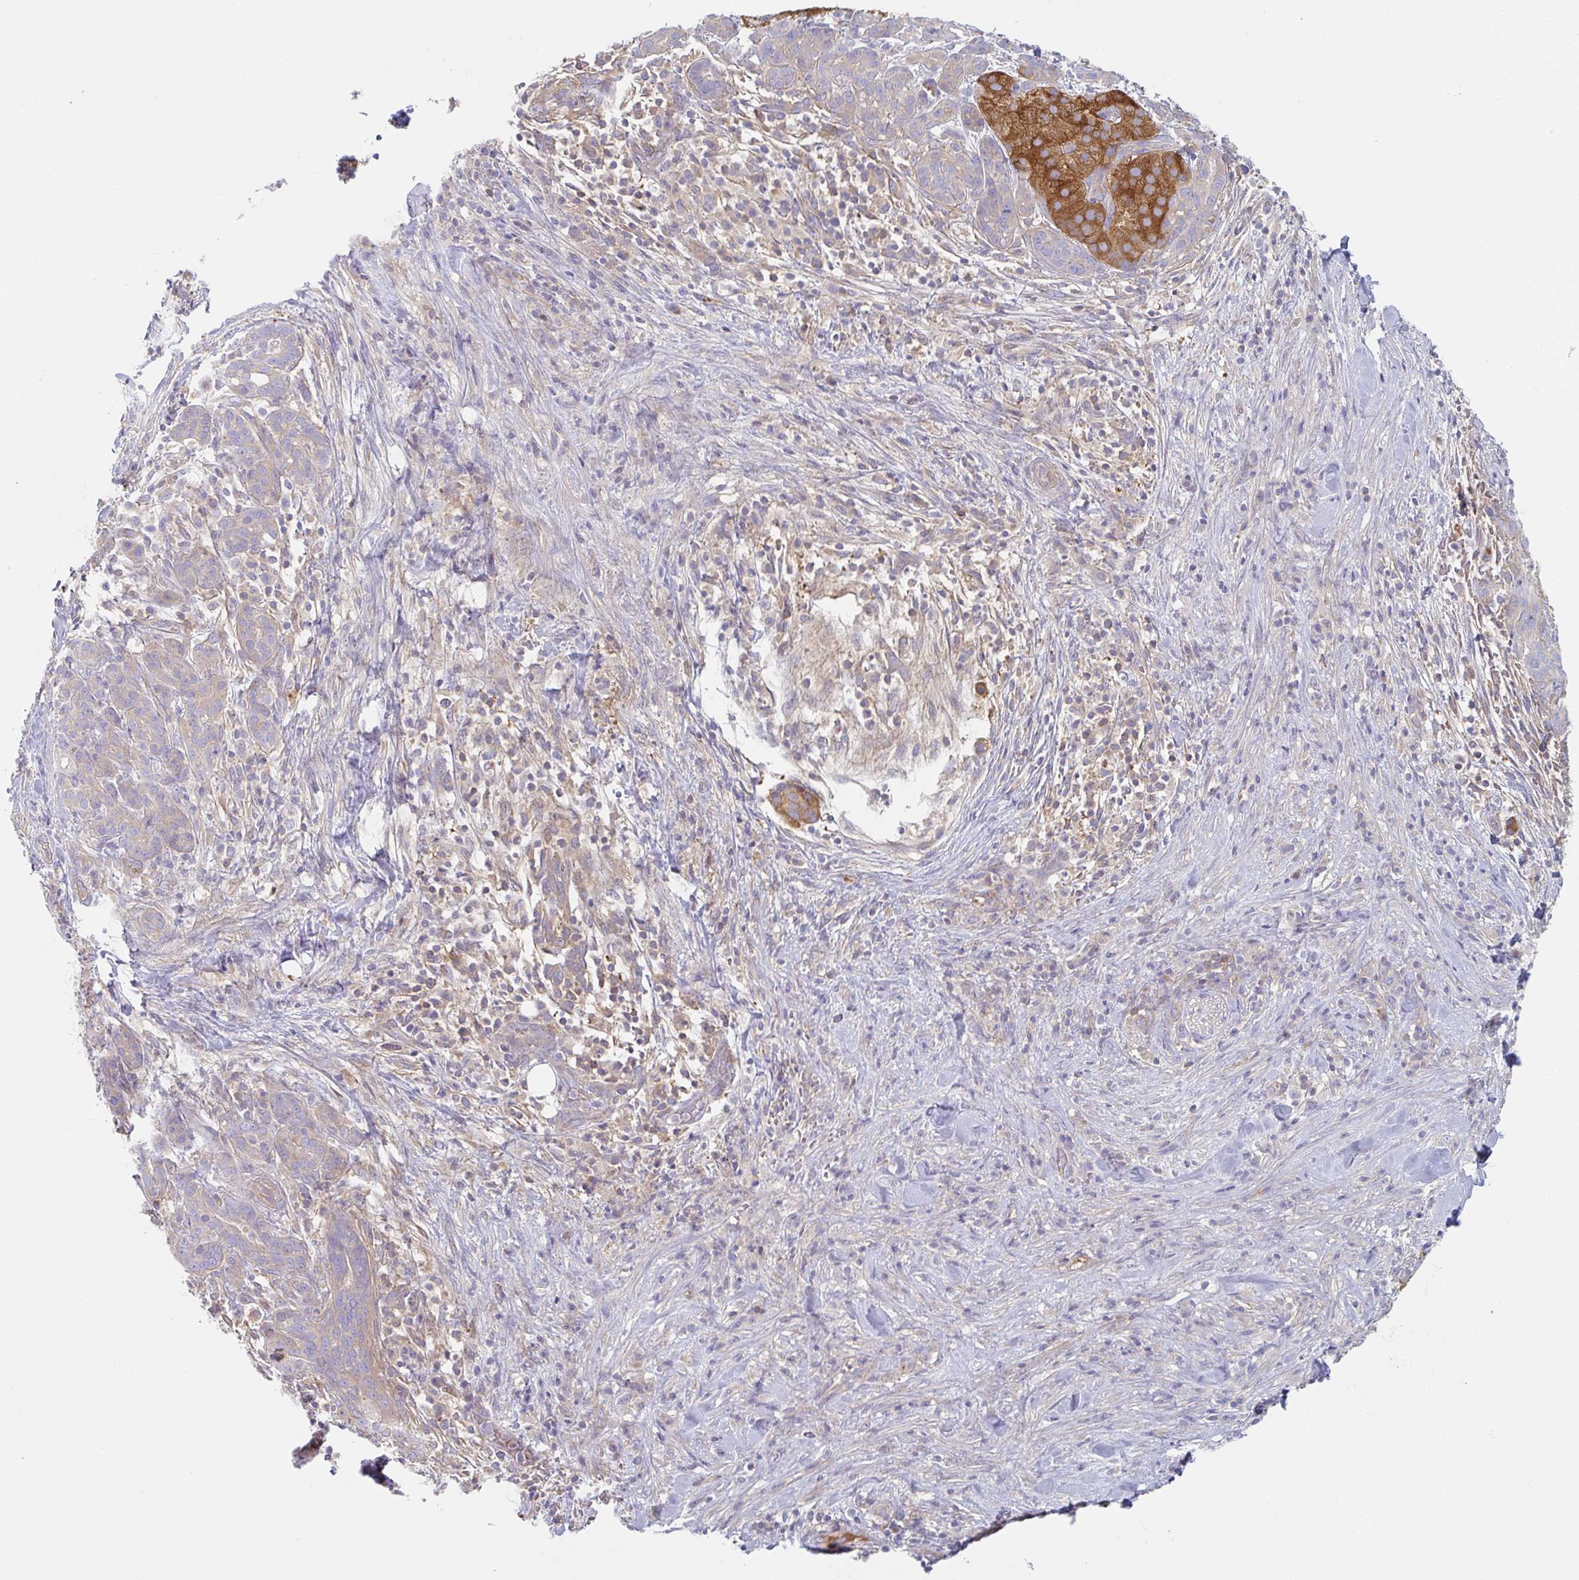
{"staining": {"intensity": "weak", "quantity": "<25%", "location": "cytoplasmic/membranous"}, "tissue": "pancreatic cancer", "cell_type": "Tumor cells", "image_type": "cancer", "snomed": [{"axis": "morphology", "description": "Adenocarcinoma, NOS"}, {"axis": "topography", "description": "Pancreas"}], "caption": "Adenocarcinoma (pancreatic) stained for a protein using IHC shows no expression tumor cells.", "gene": "AMPD2", "patient": {"sex": "male", "age": 44}}